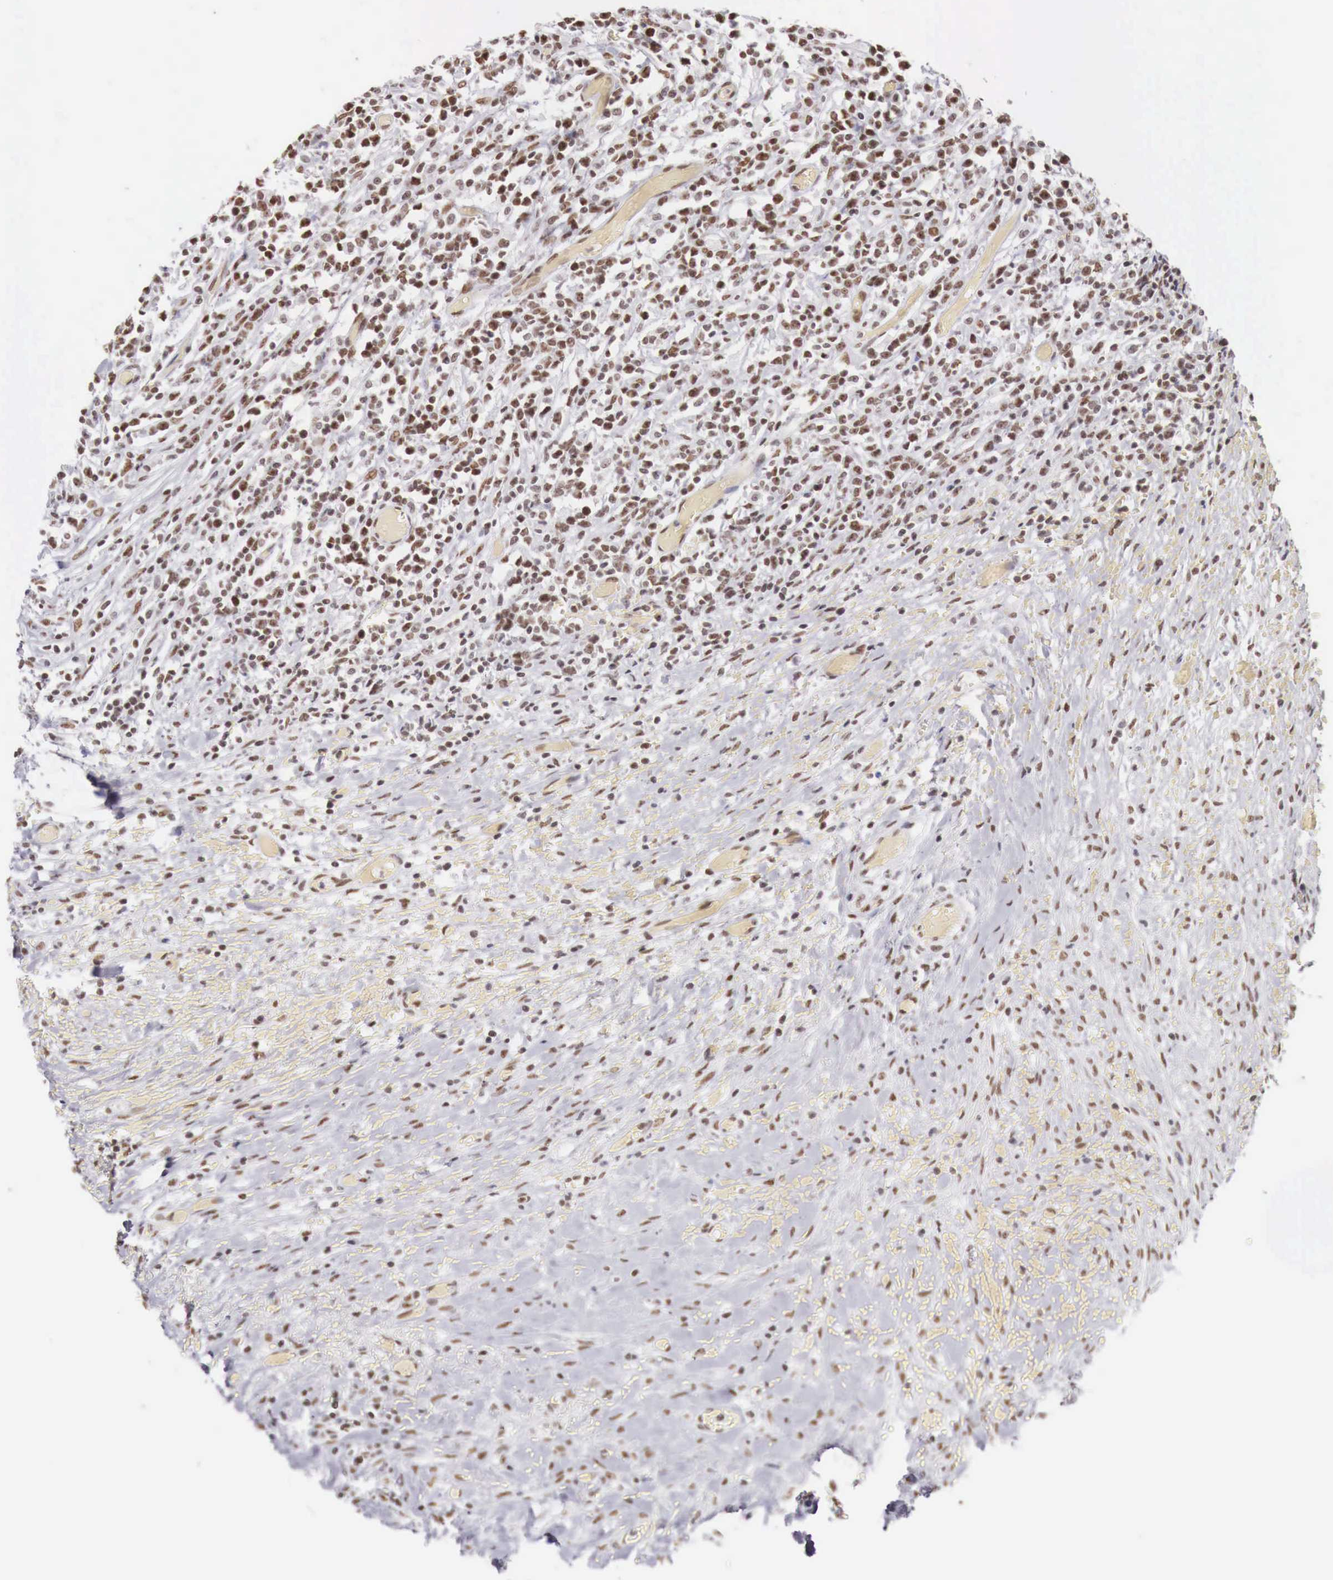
{"staining": {"intensity": "weak", "quantity": "25%-75%", "location": "cytoplasmic/membranous"}, "tissue": "lymphoma", "cell_type": "Tumor cells", "image_type": "cancer", "snomed": [{"axis": "morphology", "description": "Malignant lymphoma, non-Hodgkin's type, High grade"}, {"axis": "topography", "description": "Colon"}], "caption": "Lymphoma tissue reveals weak cytoplasmic/membranous expression in approximately 25%-75% of tumor cells", "gene": "PHF14", "patient": {"sex": "male", "age": 82}}